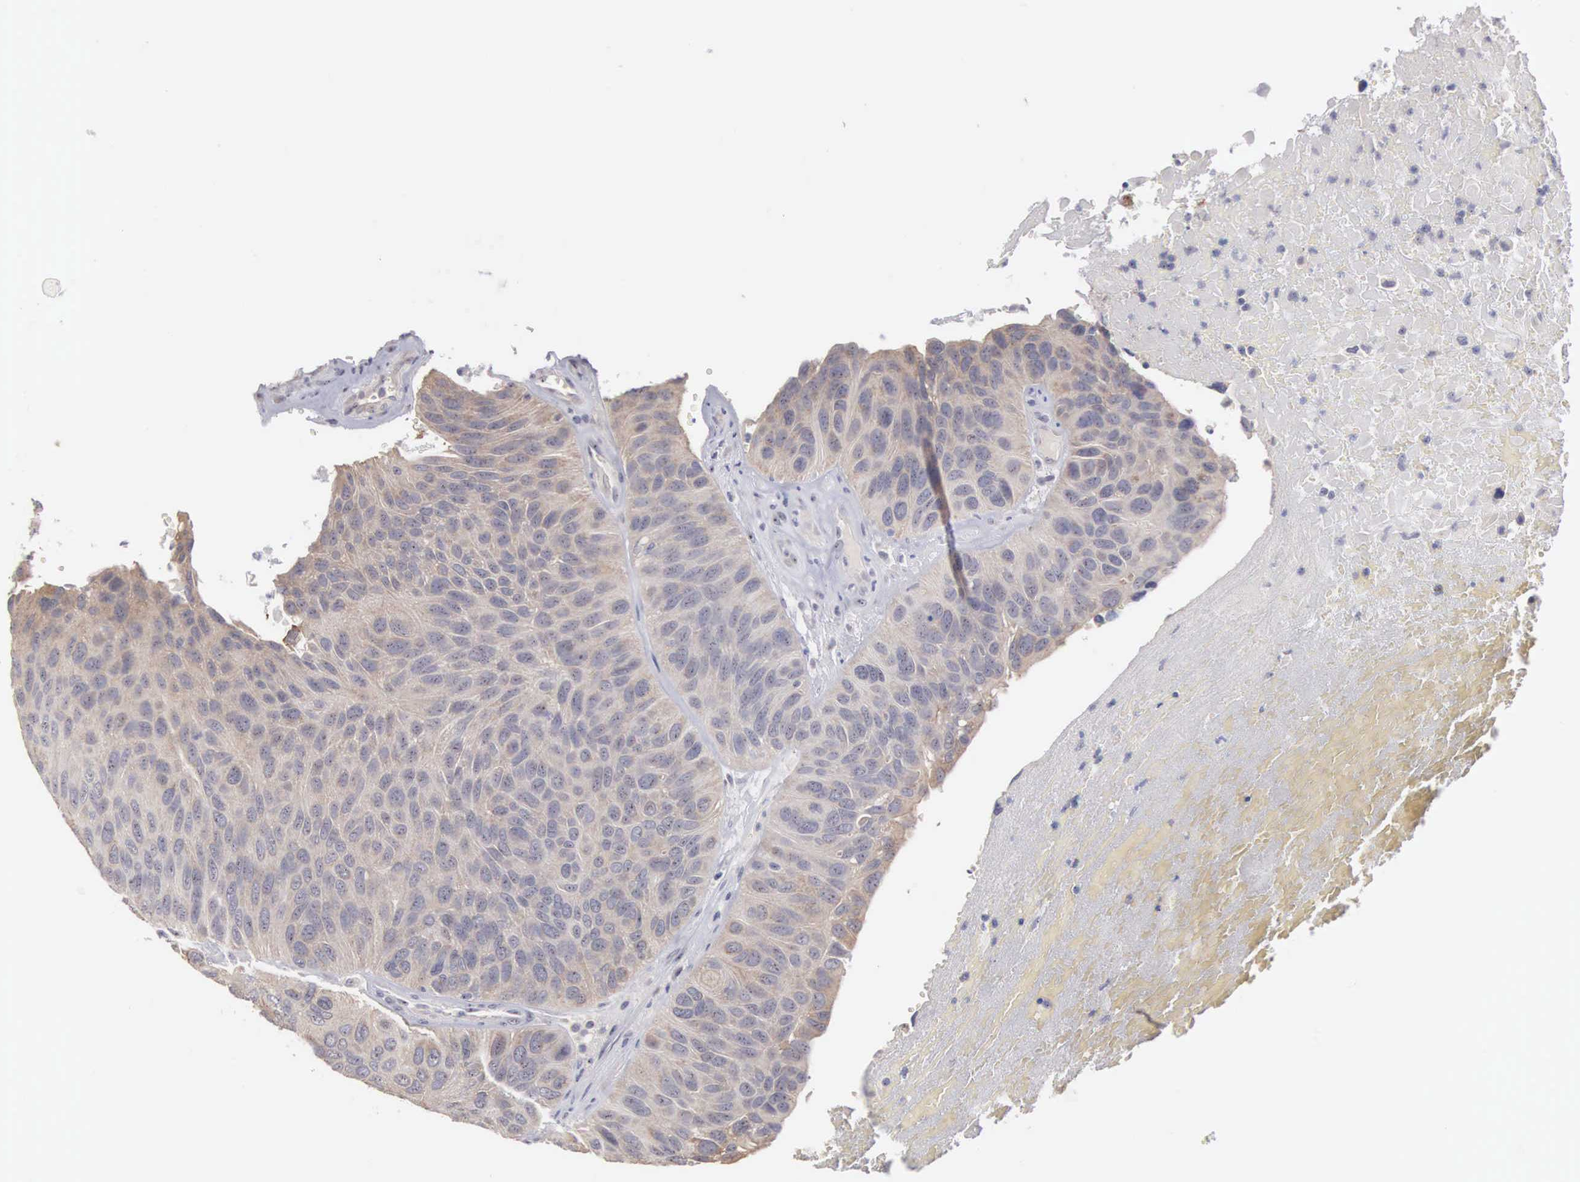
{"staining": {"intensity": "weak", "quantity": "25%-75%", "location": "cytoplasmic/membranous"}, "tissue": "urothelial cancer", "cell_type": "Tumor cells", "image_type": "cancer", "snomed": [{"axis": "morphology", "description": "Urothelial carcinoma, High grade"}, {"axis": "topography", "description": "Urinary bladder"}], "caption": "Human urothelial cancer stained for a protein (brown) exhibits weak cytoplasmic/membranous positive expression in approximately 25%-75% of tumor cells.", "gene": "AMN", "patient": {"sex": "male", "age": 66}}